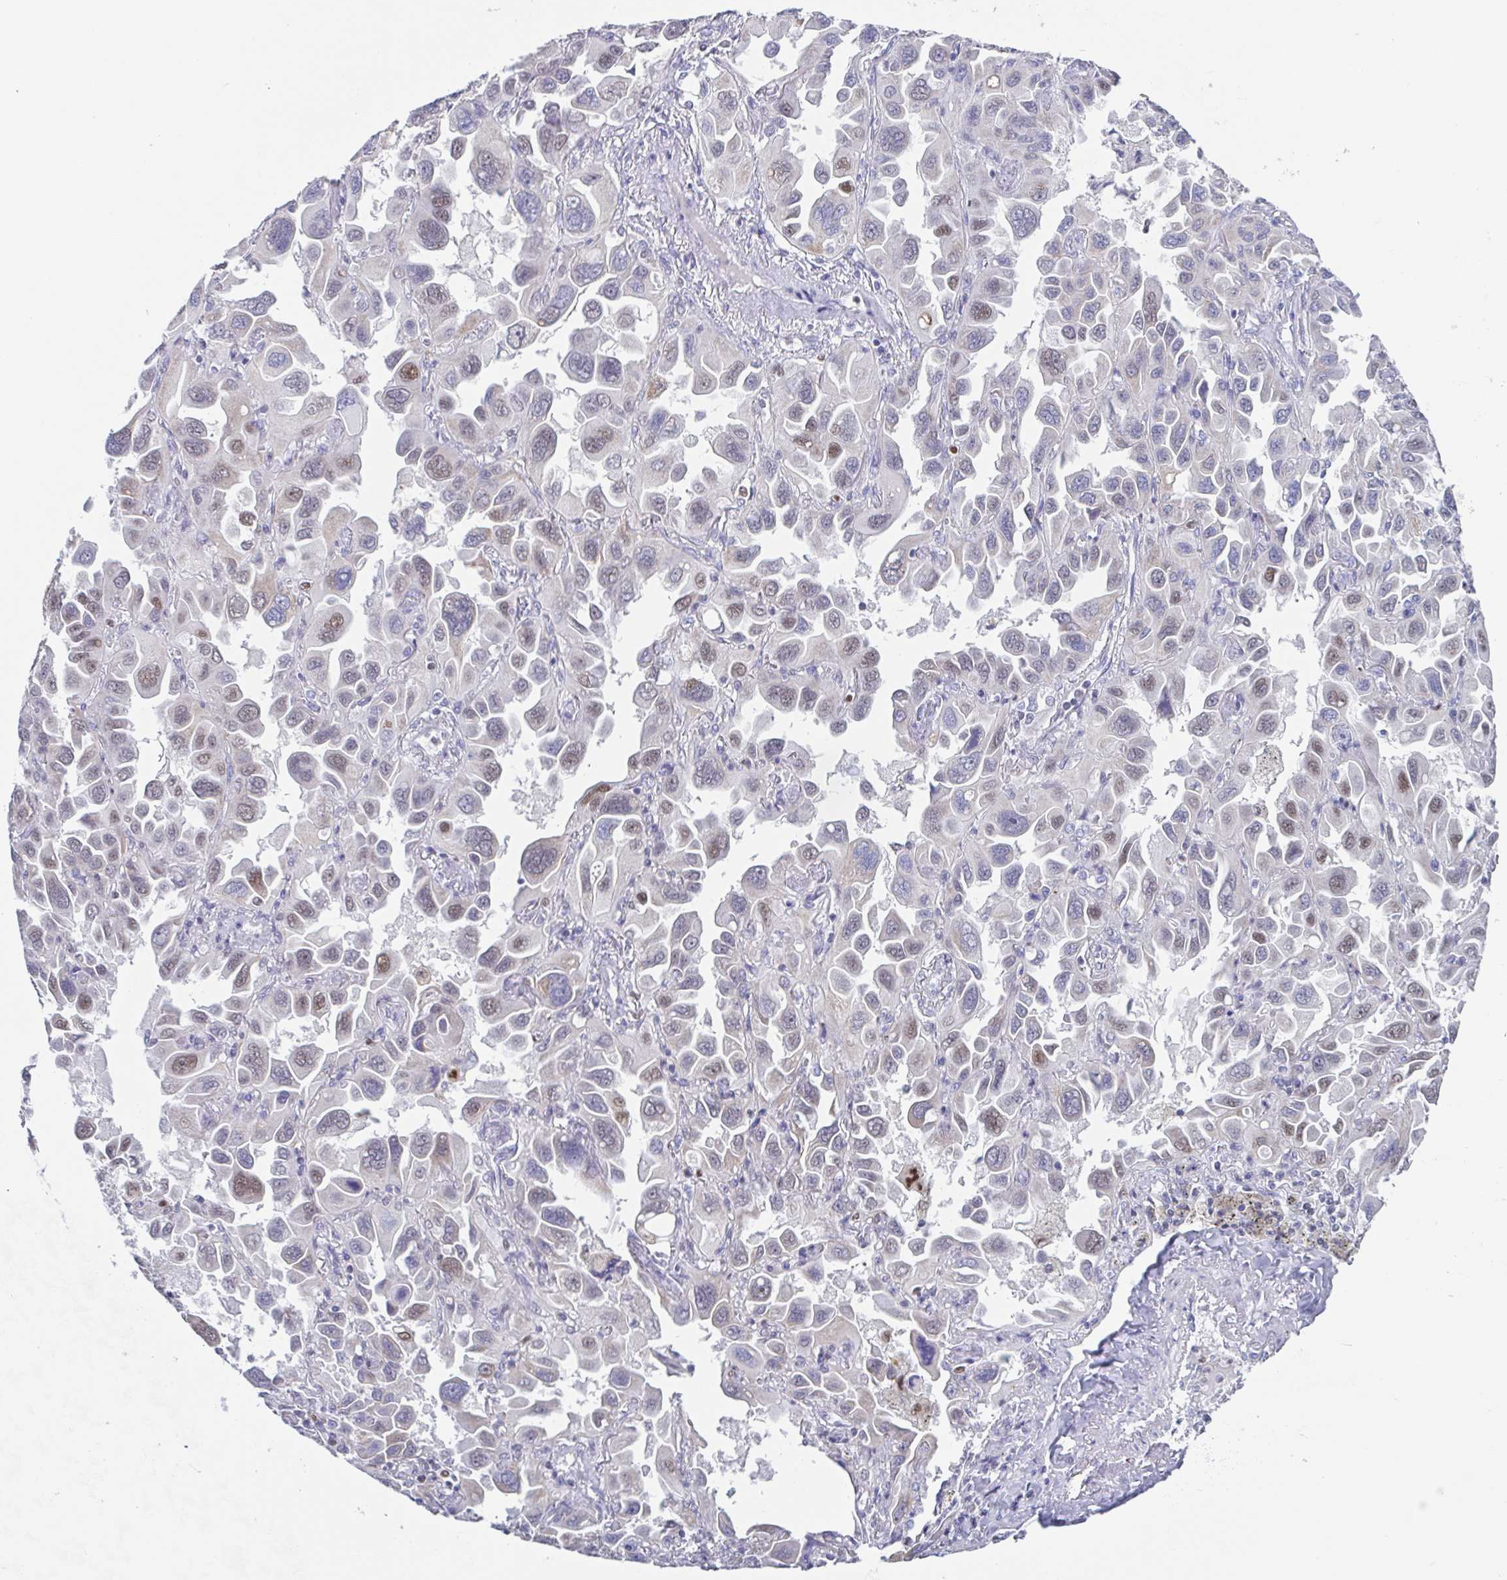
{"staining": {"intensity": "weak", "quantity": "<25%", "location": "nuclear"}, "tissue": "lung cancer", "cell_type": "Tumor cells", "image_type": "cancer", "snomed": [{"axis": "morphology", "description": "Adenocarcinoma, NOS"}, {"axis": "topography", "description": "Lung"}], "caption": "Immunohistochemical staining of lung cancer (adenocarcinoma) exhibits no significant staining in tumor cells. (DAB (3,3'-diaminobenzidine) IHC, high magnification).", "gene": "PBOV1", "patient": {"sex": "male", "age": 64}}